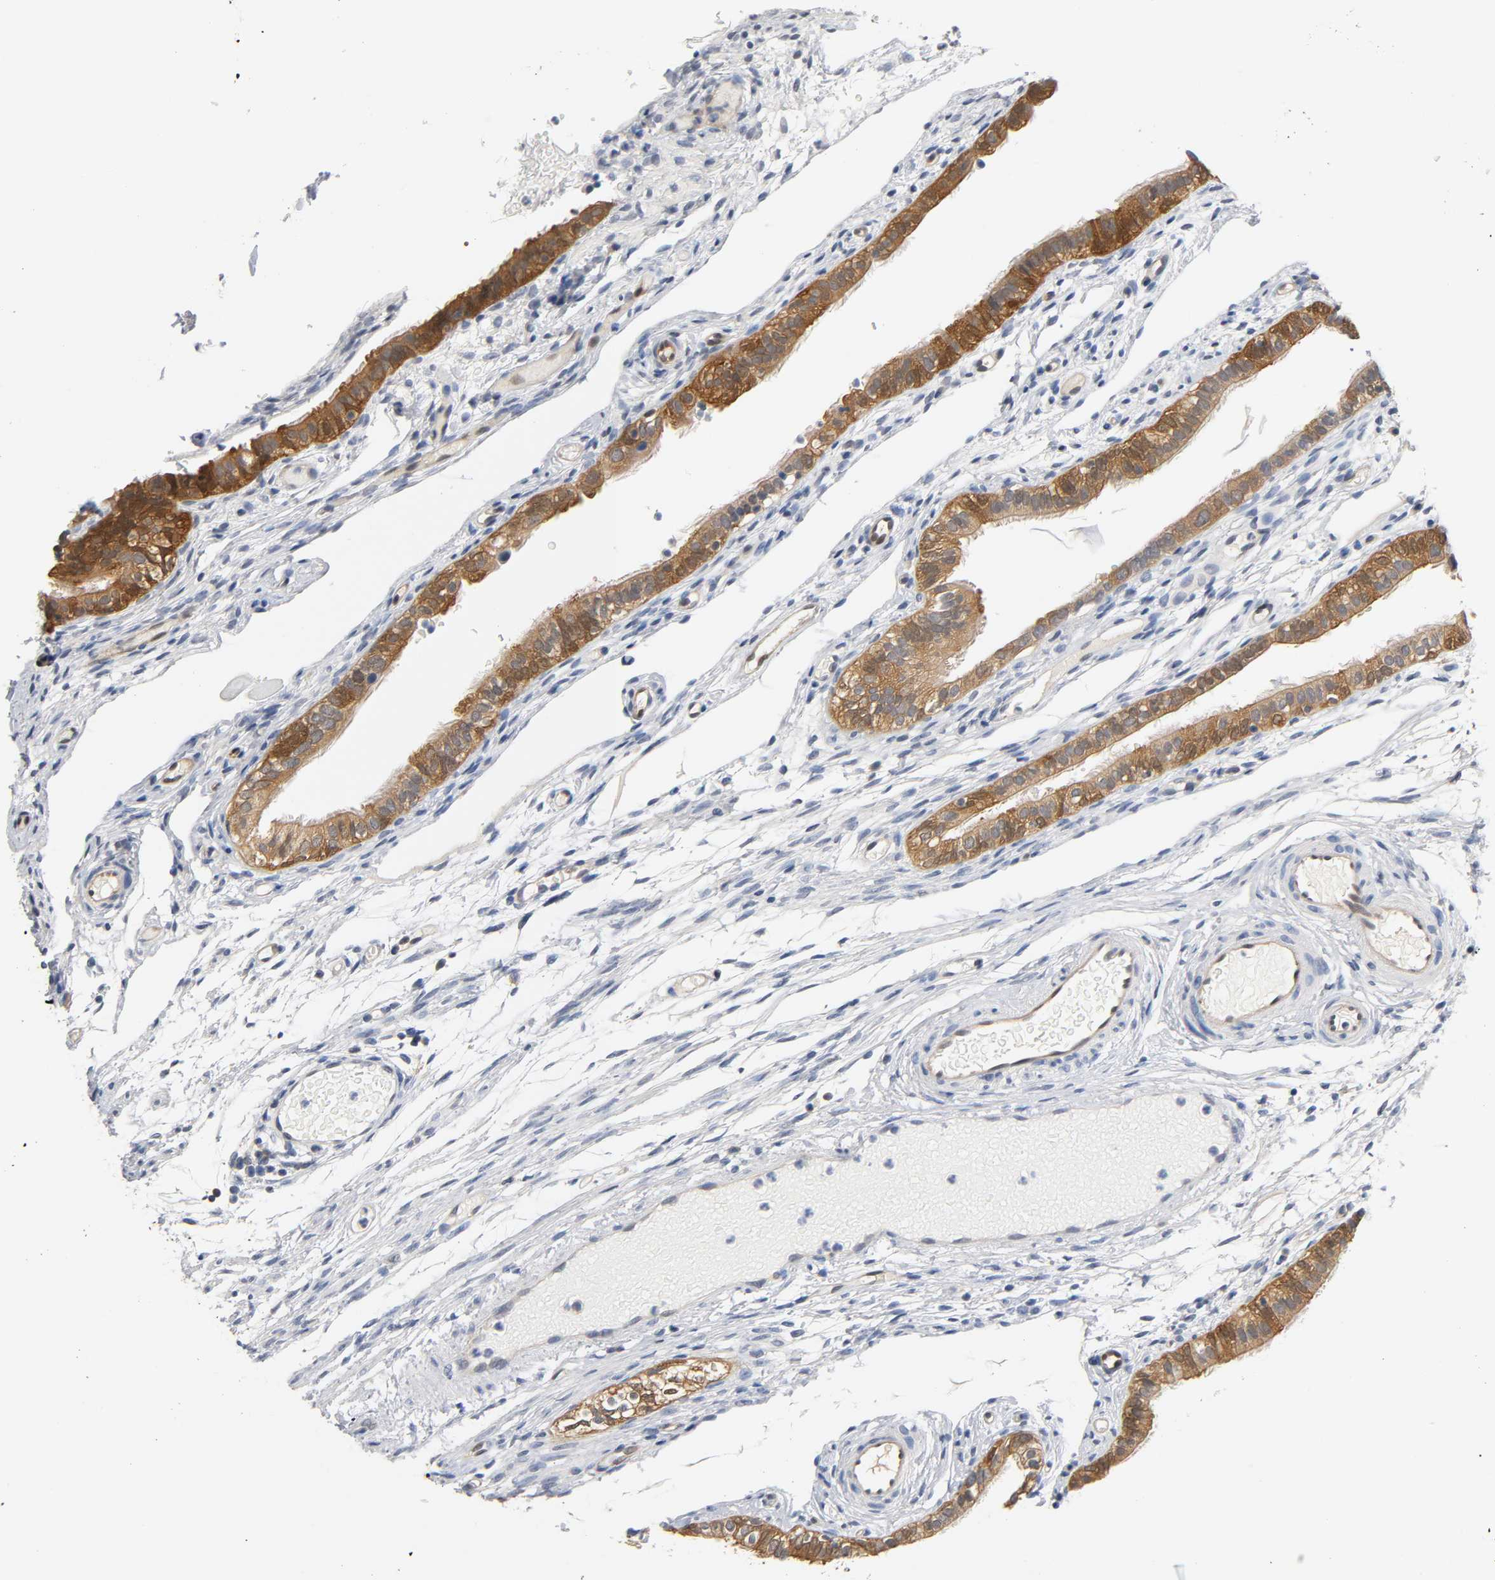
{"staining": {"intensity": "moderate", "quantity": ">75%", "location": "cytoplasmic/membranous"}, "tissue": "fallopian tube", "cell_type": "Glandular cells", "image_type": "normal", "snomed": [{"axis": "morphology", "description": "Normal tissue, NOS"}, {"axis": "morphology", "description": "Dermoid, NOS"}, {"axis": "topography", "description": "Fallopian tube"}], "caption": "Moderate cytoplasmic/membranous protein staining is identified in about >75% of glandular cells in fallopian tube. Nuclei are stained in blue.", "gene": "FYN", "patient": {"sex": "female", "age": 33}}